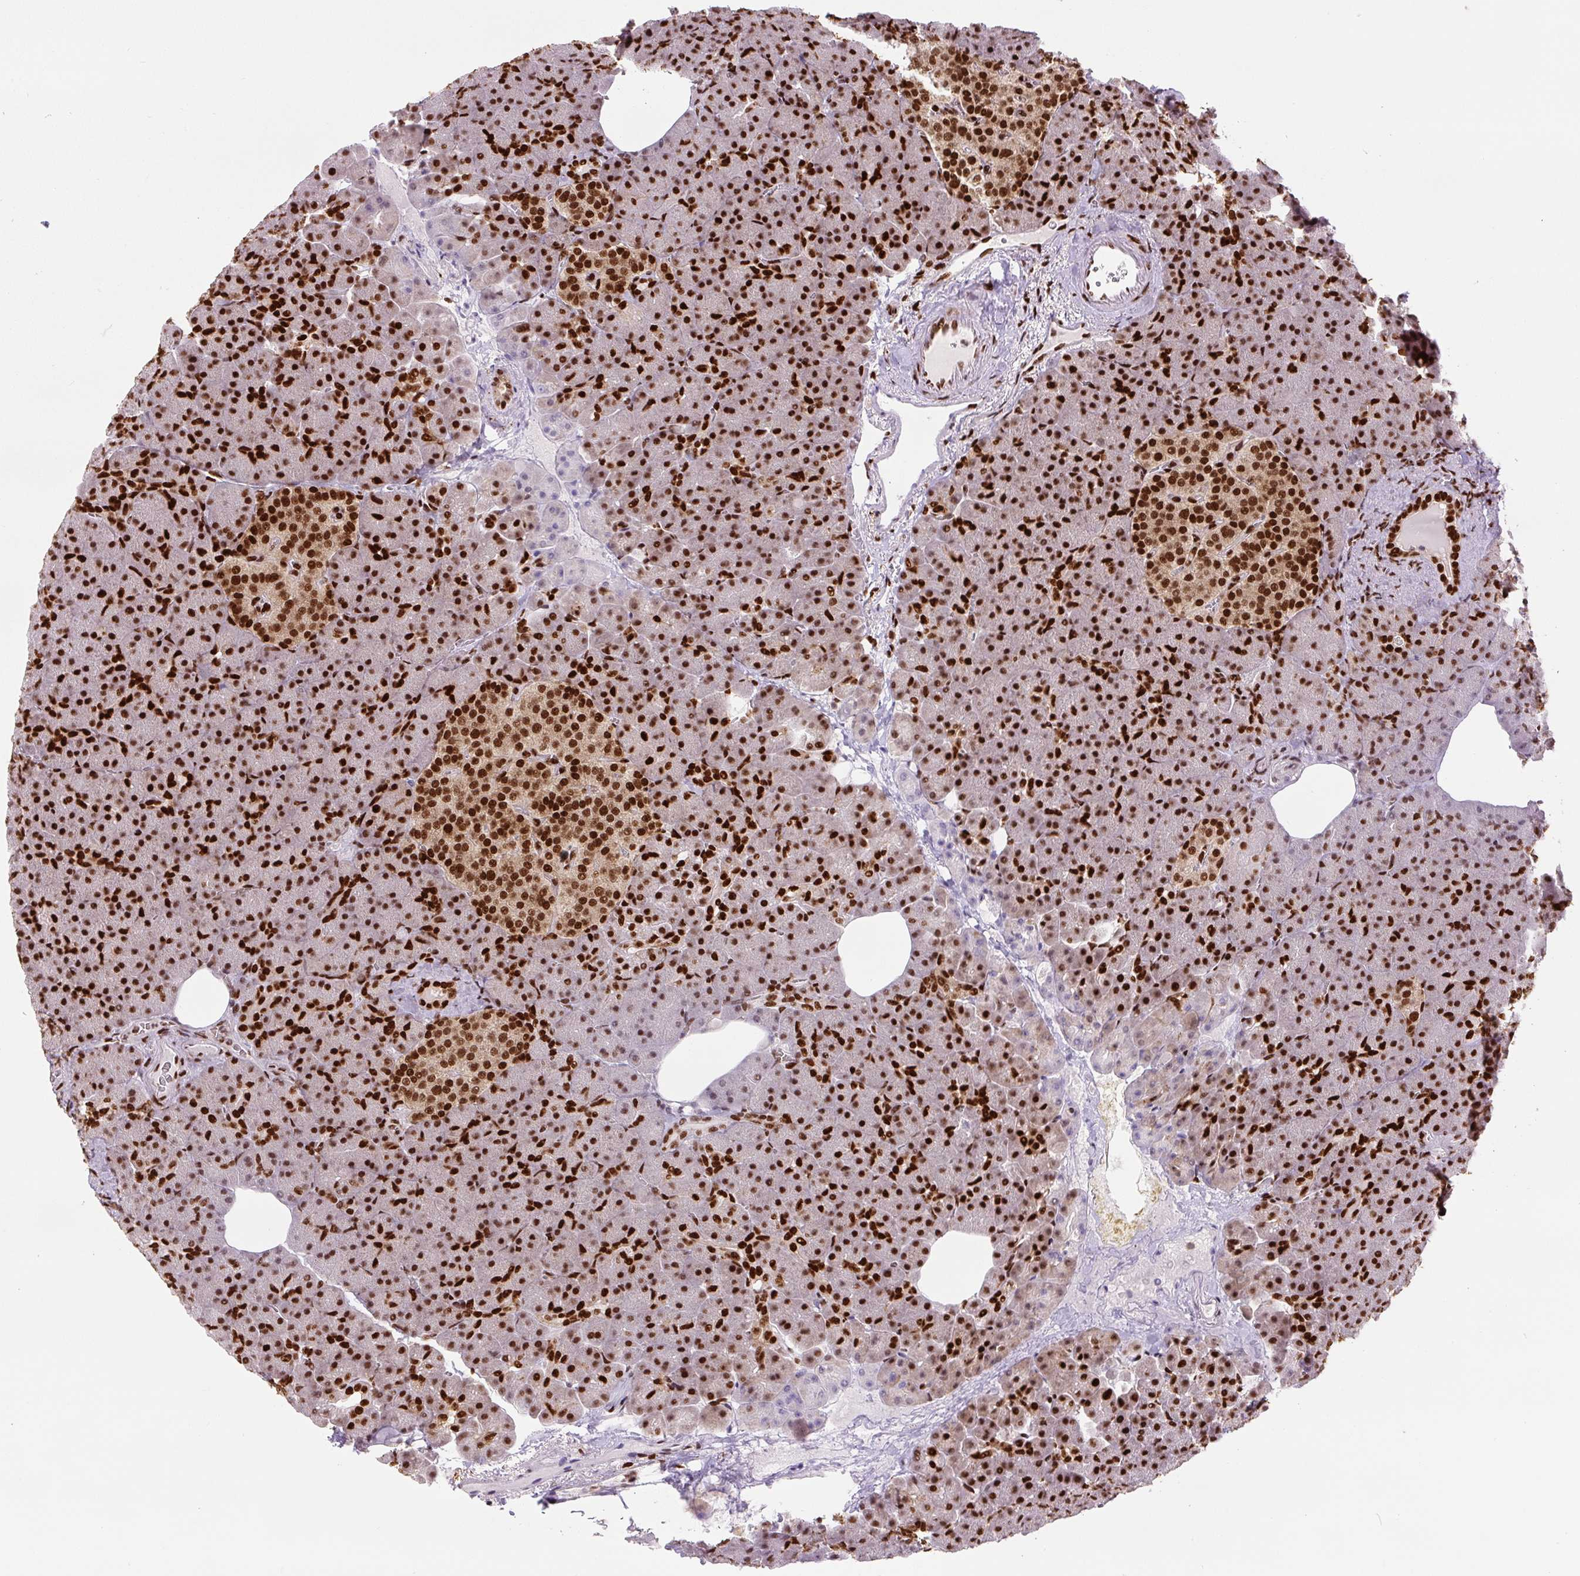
{"staining": {"intensity": "strong", "quantity": ">75%", "location": "nuclear"}, "tissue": "pancreas", "cell_type": "Exocrine glandular cells", "image_type": "normal", "snomed": [{"axis": "morphology", "description": "Normal tissue, NOS"}, {"axis": "topography", "description": "Pancreas"}], "caption": "This photomicrograph demonstrates immunohistochemistry (IHC) staining of benign human pancreas, with high strong nuclear positivity in about >75% of exocrine glandular cells.", "gene": "FUS", "patient": {"sex": "female", "age": 74}}